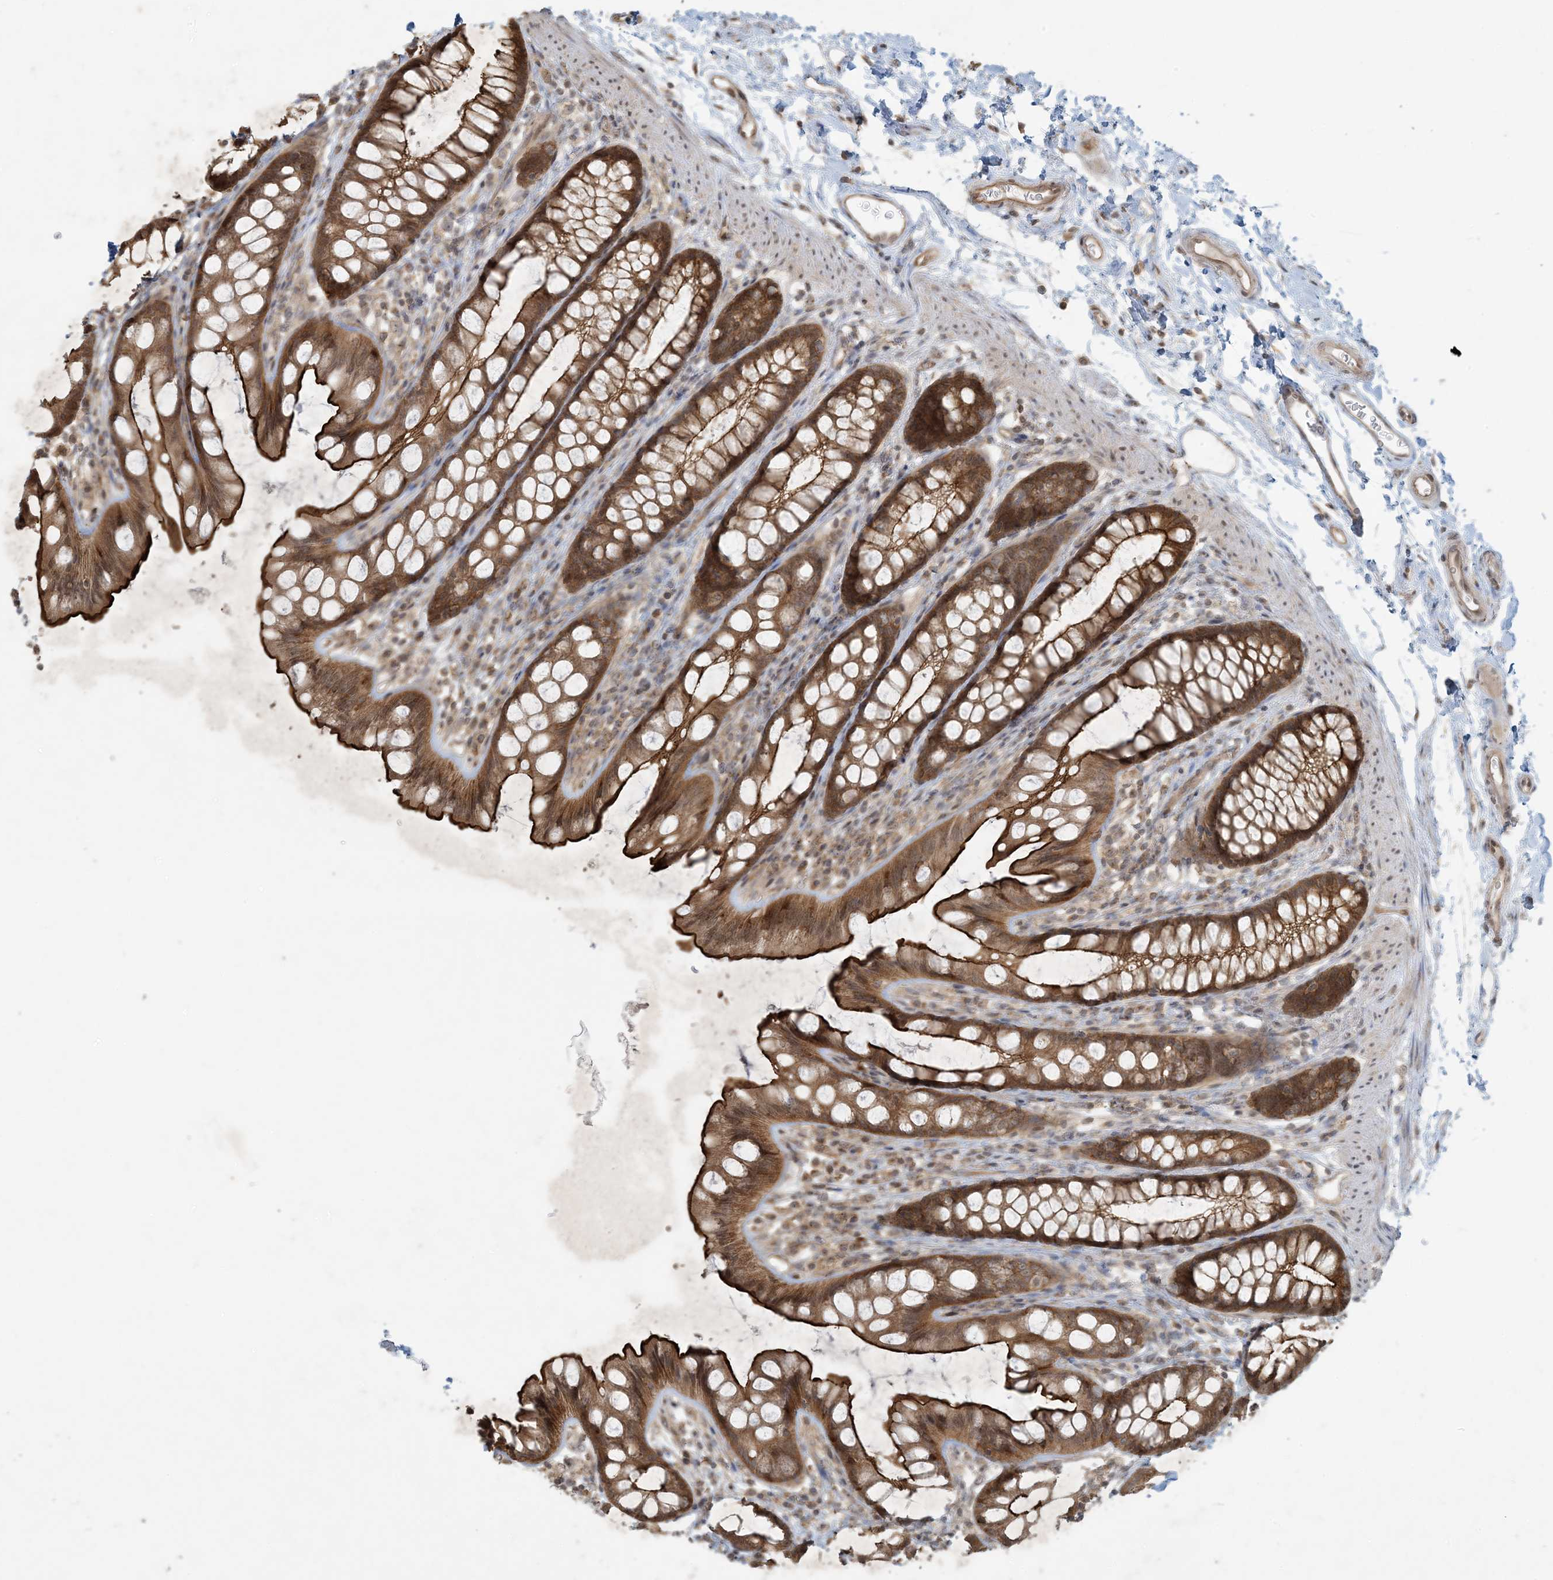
{"staining": {"intensity": "strong", "quantity": ">75%", "location": "cytoplasmic/membranous"}, "tissue": "rectum", "cell_type": "Glandular cells", "image_type": "normal", "snomed": [{"axis": "morphology", "description": "Normal tissue, NOS"}, {"axis": "topography", "description": "Rectum"}], "caption": "Glandular cells display high levels of strong cytoplasmic/membranous expression in about >75% of cells in normal human rectum.", "gene": "BCORL1", "patient": {"sex": "female", "age": 65}}